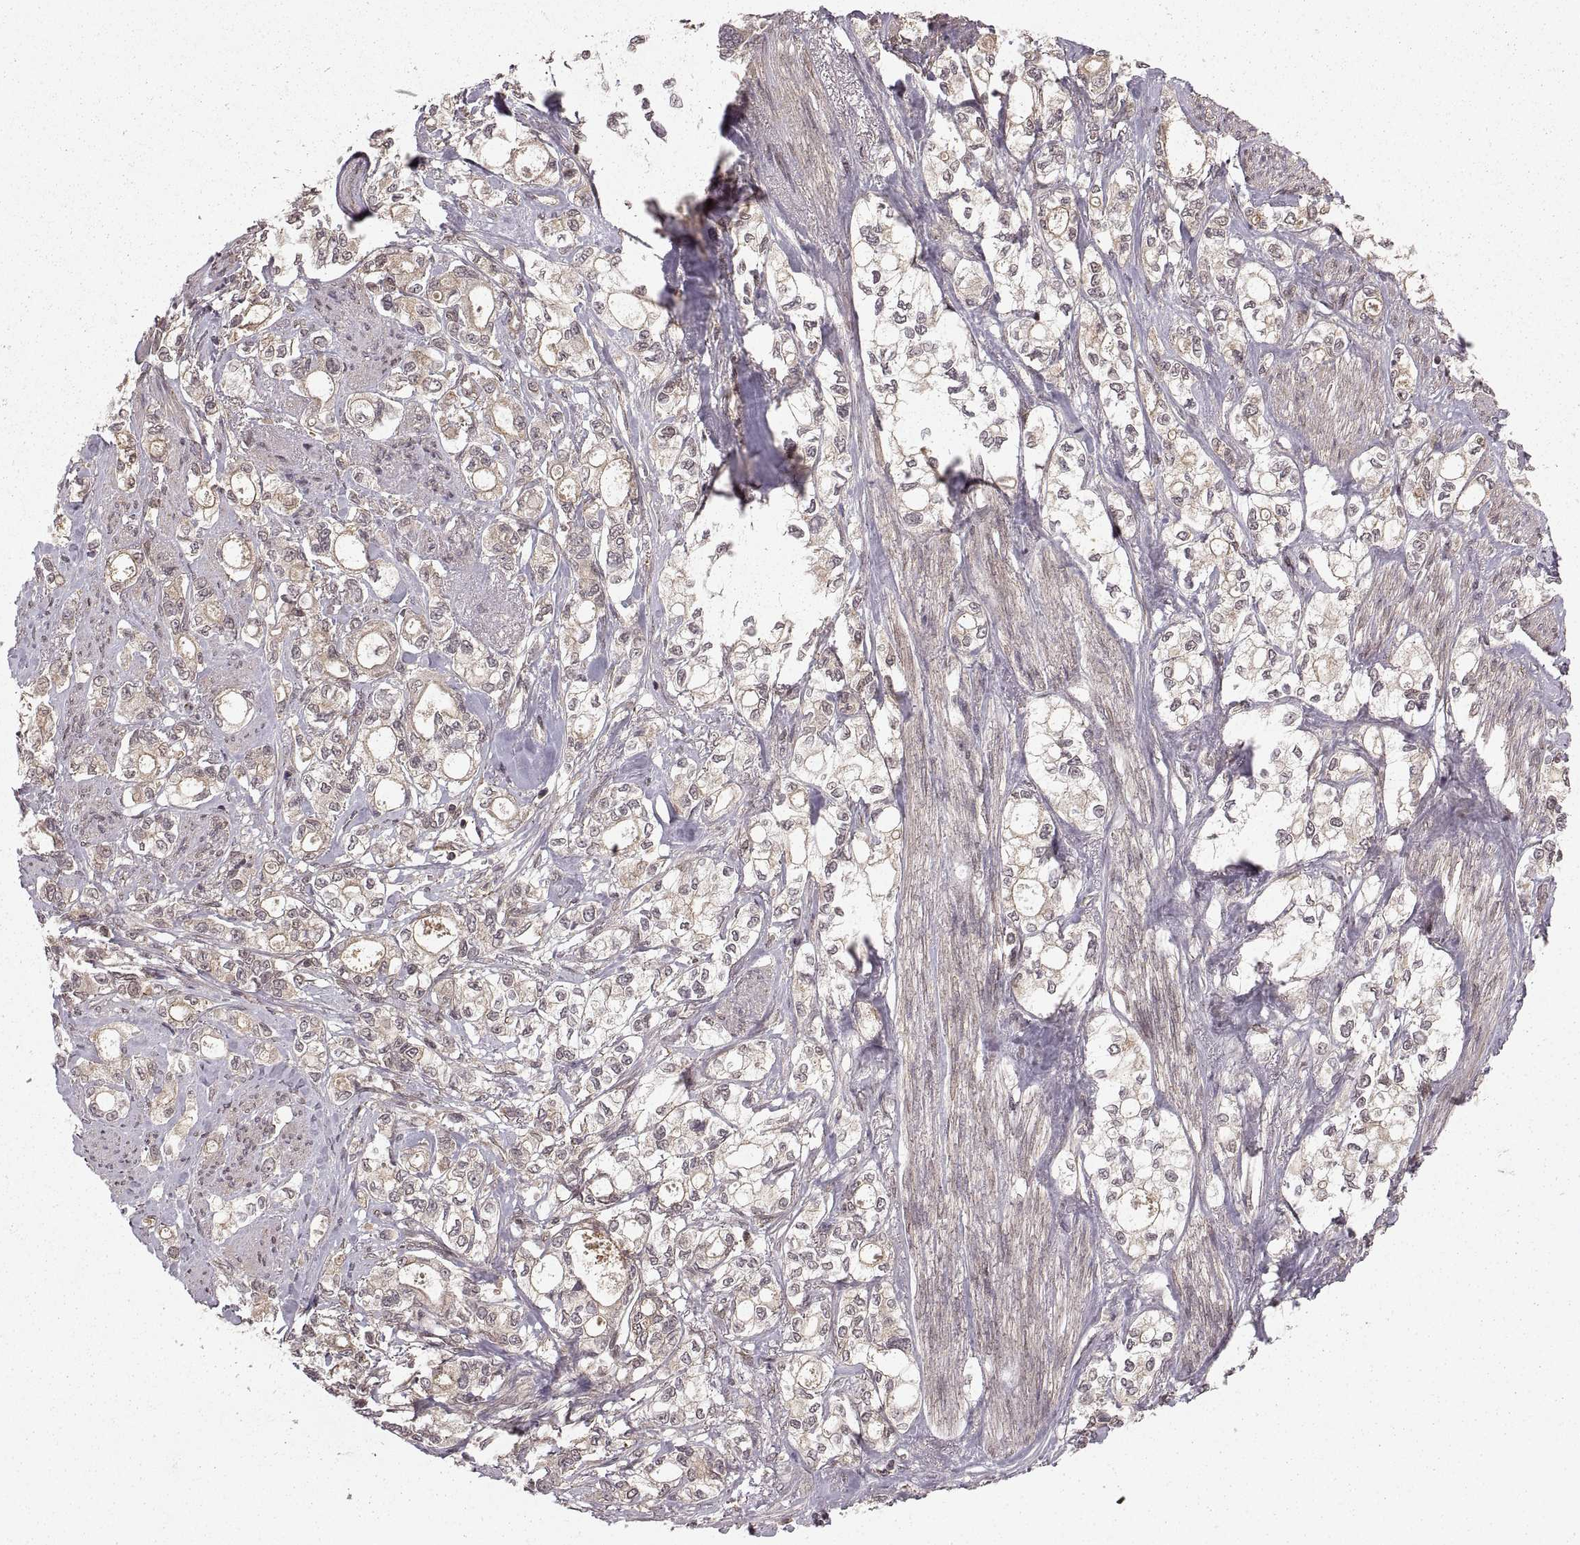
{"staining": {"intensity": "moderate", "quantity": "25%-75%", "location": "cytoplasmic/membranous"}, "tissue": "stomach cancer", "cell_type": "Tumor cells", "image_type": "cancer", "snomed": [{"axis": "morphology", "description": "Adenocarcinoma, NOS"}, {"axis": "topography", "description": "Stomach"}], "caption": "Tumor cells exhibit moderate cytoplasmic/membranous positivity in about 25%-75% of cells in stomach cancer (adenocarcinoma).", "gene": "DEDD", "patient": {"sex": "male", "age": 63}}